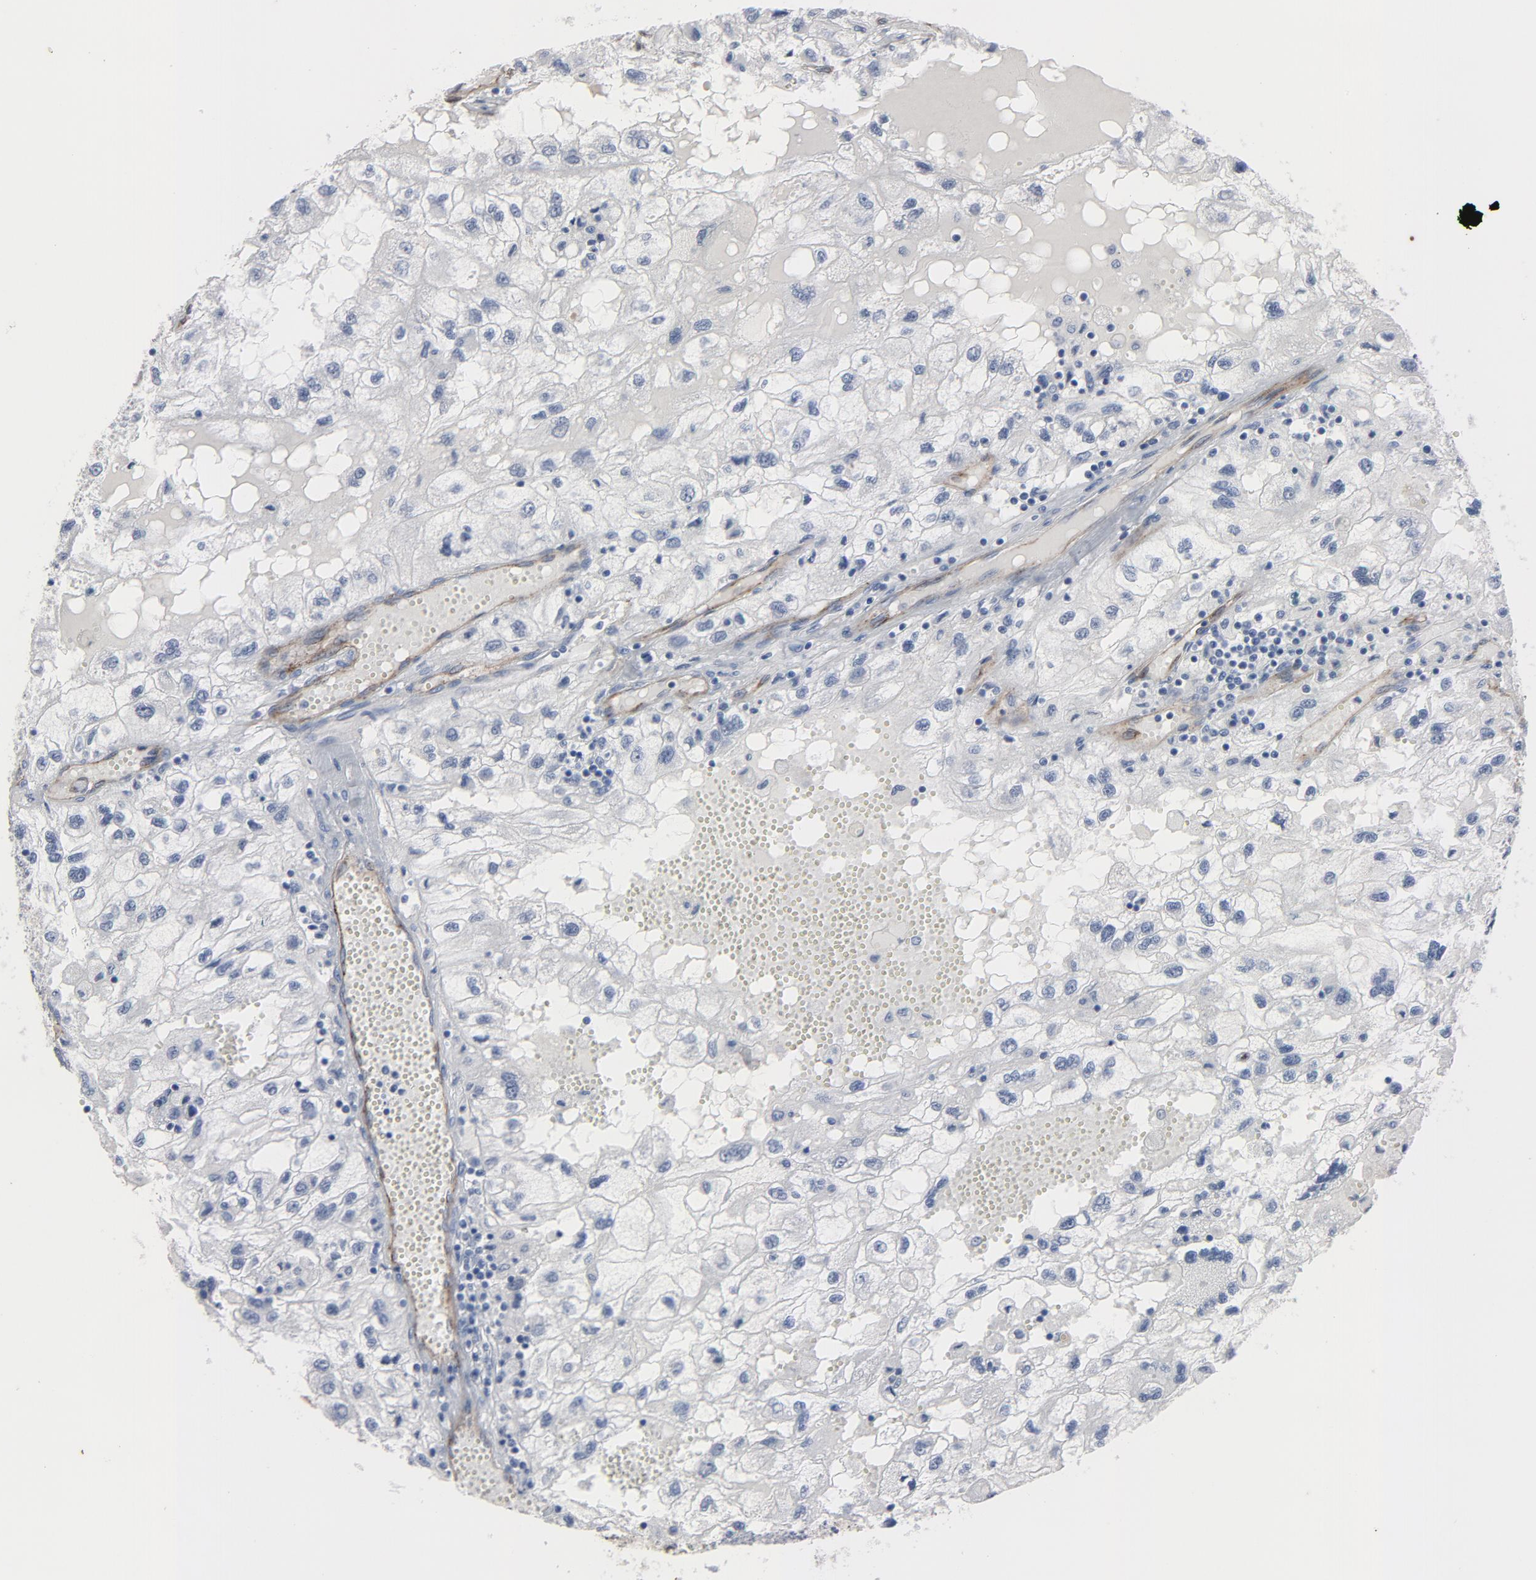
{"staining": {"intensity": "negative", "quantity": "none", "location": "none"}, "tissue": "renal cancer", "cell_type": "Tumor cells", "image_type": "cancer", "snomed": [{"axis": "morphology", "description": "Normal tissue, NOS"}, {"axis": "morphology", "description": "Adenocarcinoma, NOS"}, {"axis": "topography", "description": "Kidney"}], "caption": "Immunohistochemistry of renal adenocarcinoma demonstrates no staining in tumor cells.", "gene": "KDR", "patient": {"sex": "male", "age": 71}}